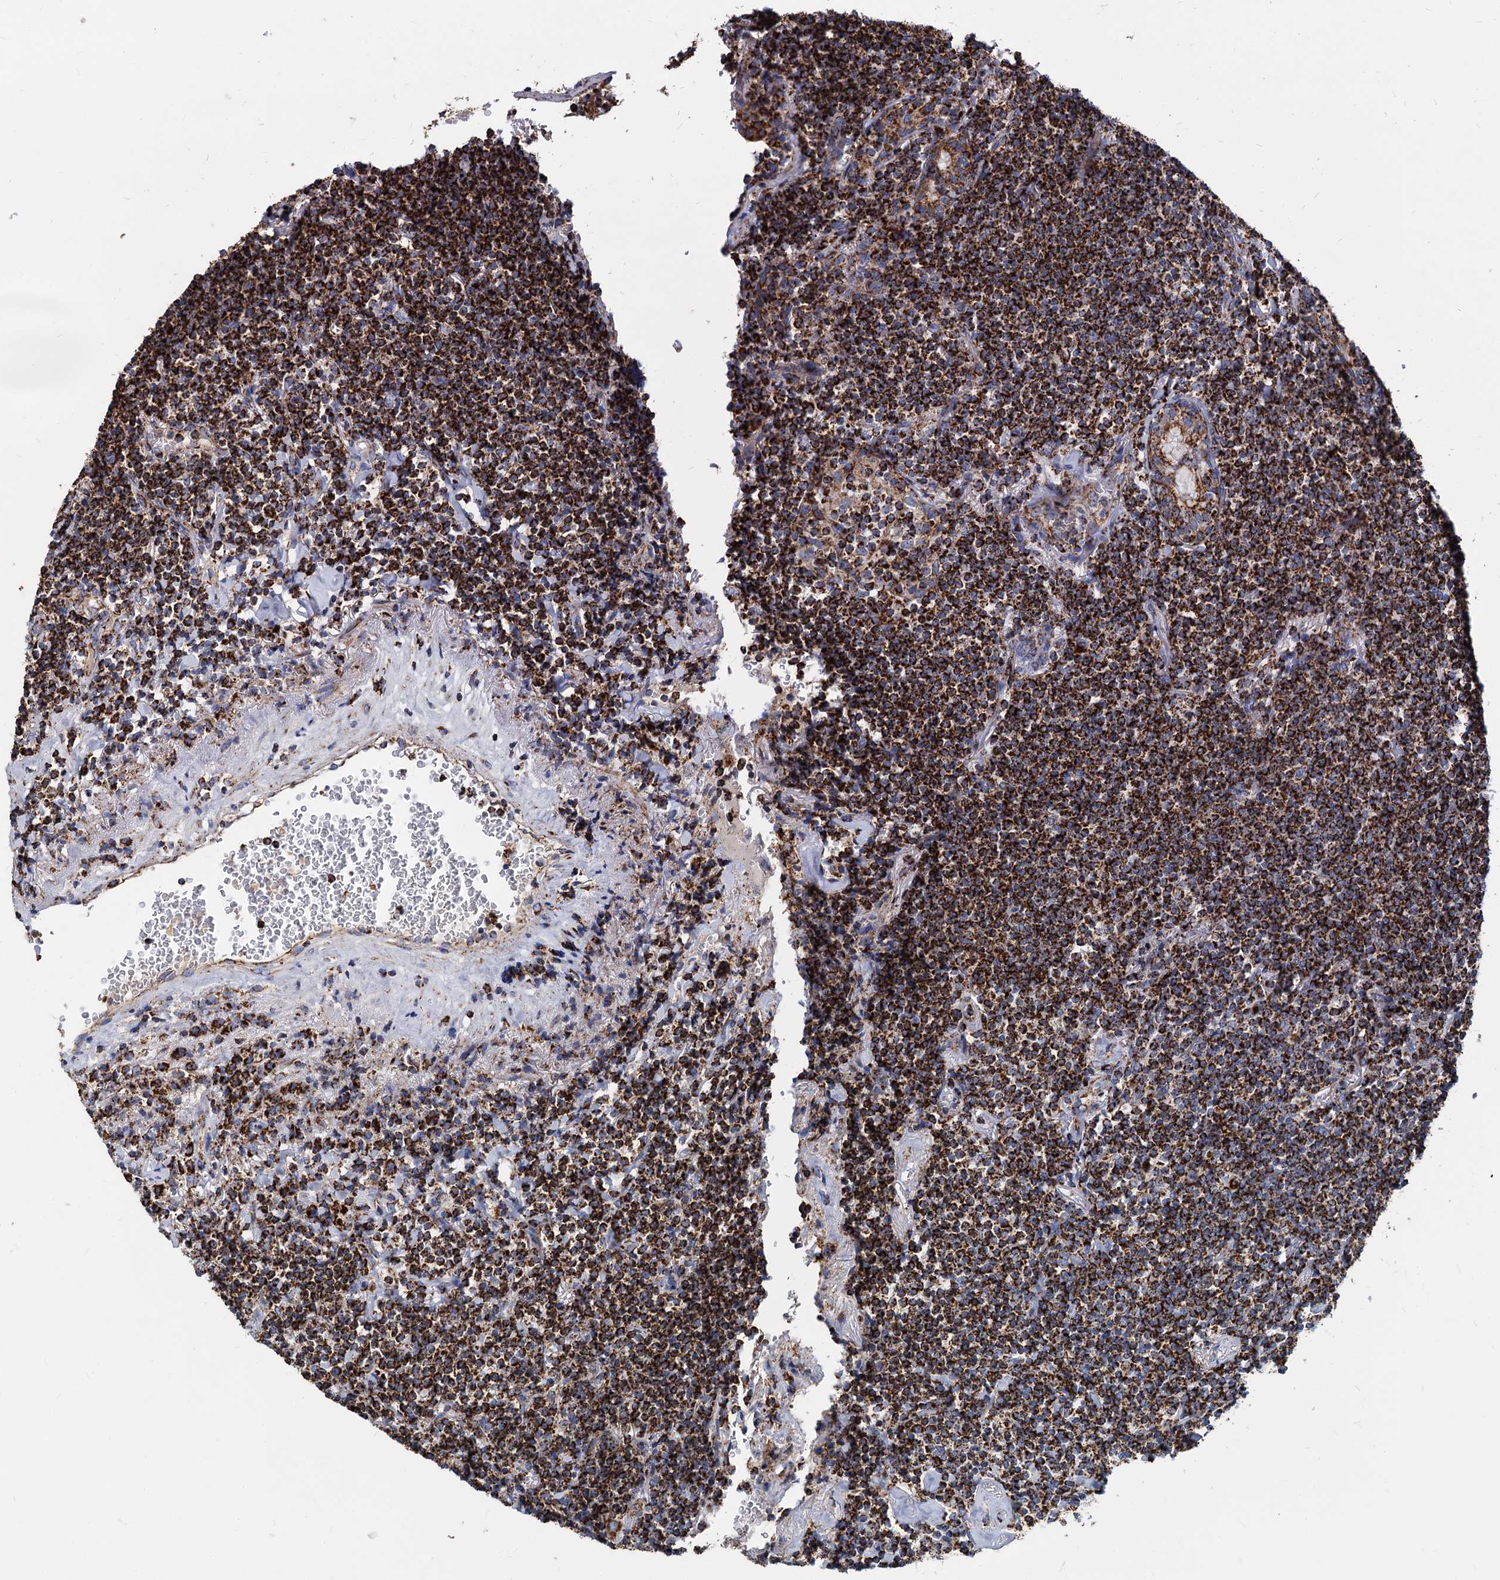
{"staining": {"intensity": "strong", "quantity": ">75%", "location": "cytoplasmic/membranous"}, "tissue": "lymphoma", "cell_type": "Tumor cells", "image_type": "cancer", "snomed": [{"axis": "morphology", "description": "Malignant lymphoma, non-Hodgkin's type, Low grade"}, {"axis": "topography", "description": "Lung"}], "caption": "Immunohistochemical staining of human malignant lymphoma, non-Hodgkin's type (low-grade) shows high levels of strong cytoplasmic/membranous protein staining in about >75% of tumor cells.", "gene": "TIMM10", "patient": {"sex": "female", "age": 71}}